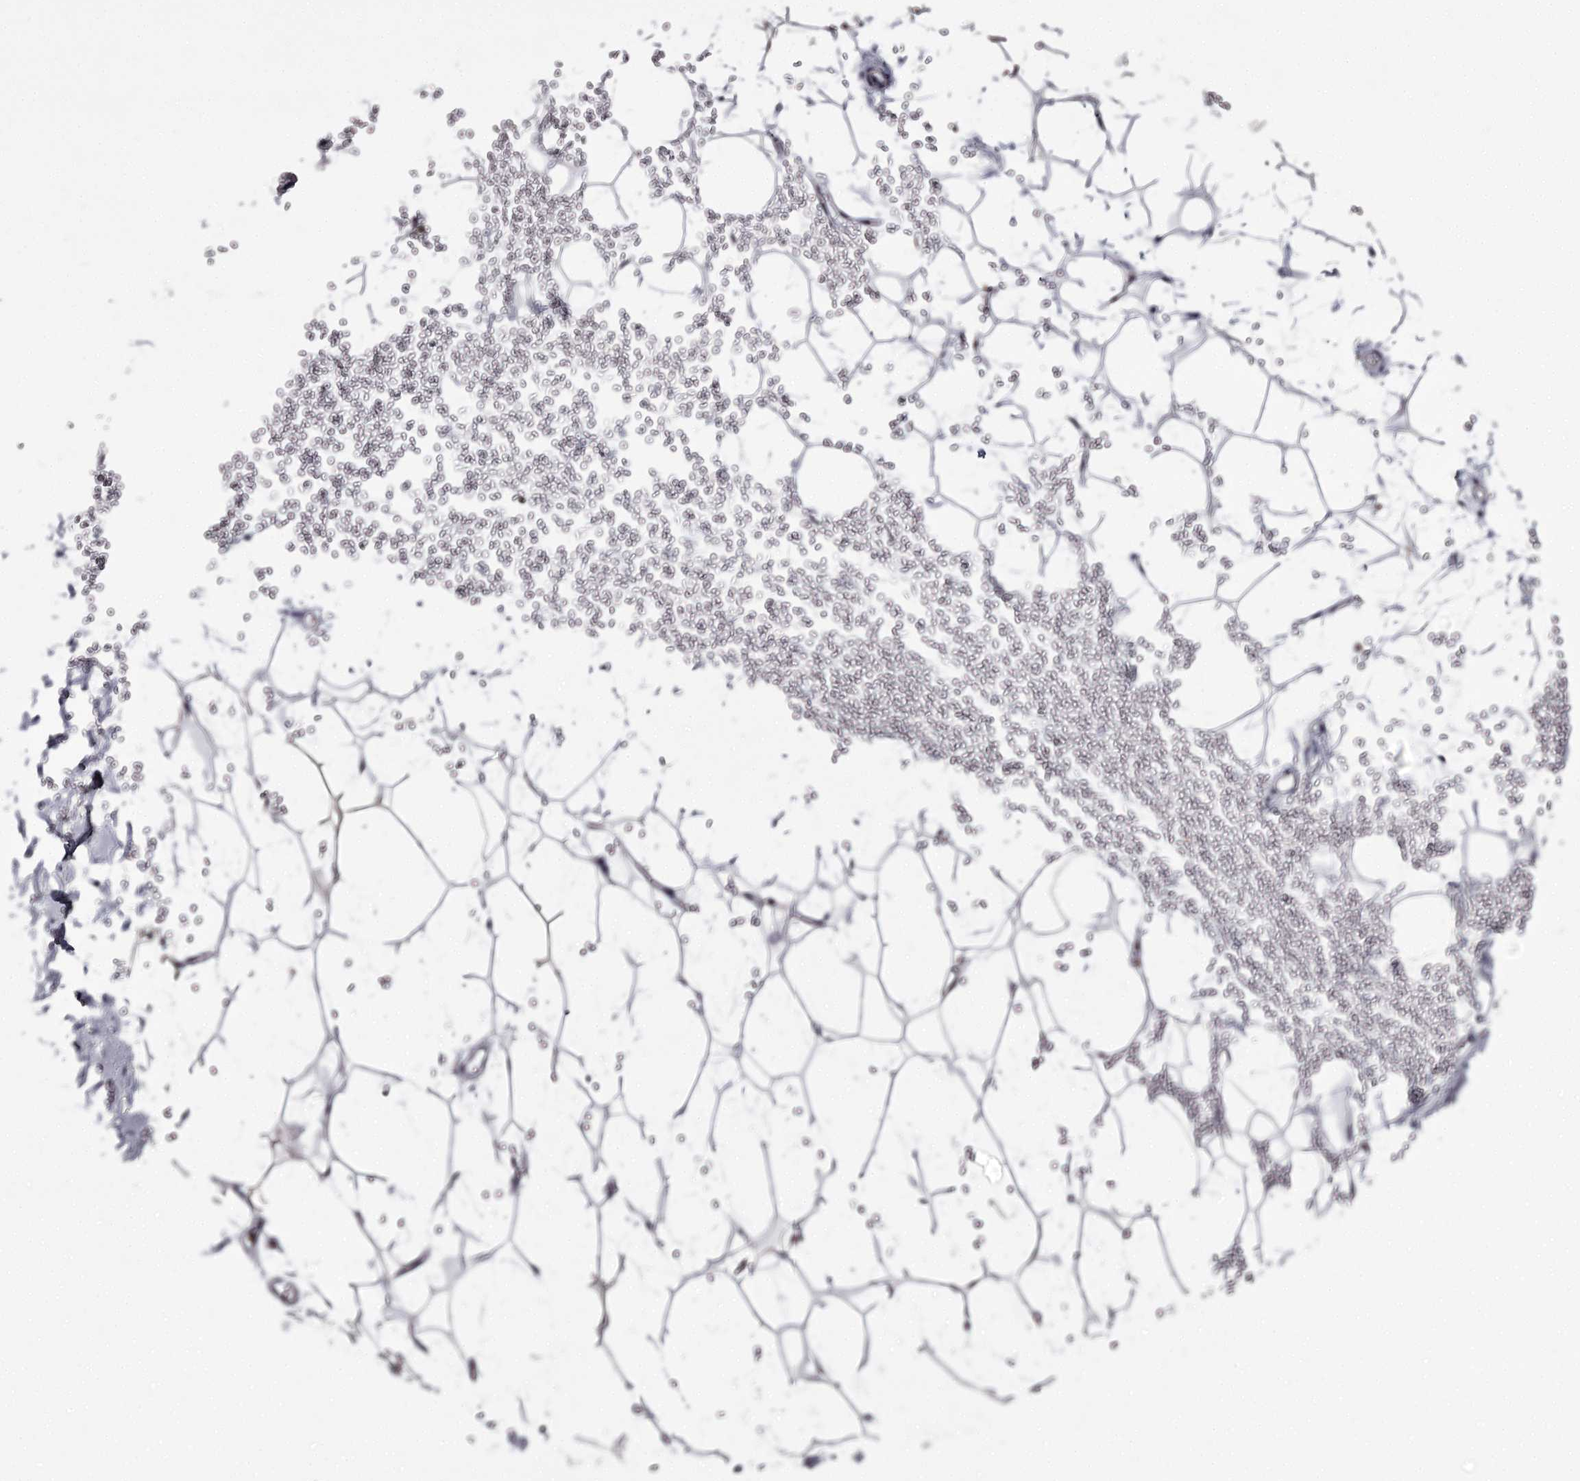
{"staining": {"intensity": "negative", "quantity": "none", "location": "none"}, "tissue": "adipose tissue", "cell_type": "Adipocytes", "image_type": "normal", "snomed": [{"axis": "morphology", "description": "Normal tissue, NOS"}, {"axis": "topography", "description": "Breast"}], "caption": "This photomicrograph is of normal adipose tissue stained with immunohistochemistry to label a protein in brown with the nuclei are counter-stained blue. There is no positivity in adipocytes.", "gene": "SLC32A1", "patient": {"sex": "female", "age": 23}}